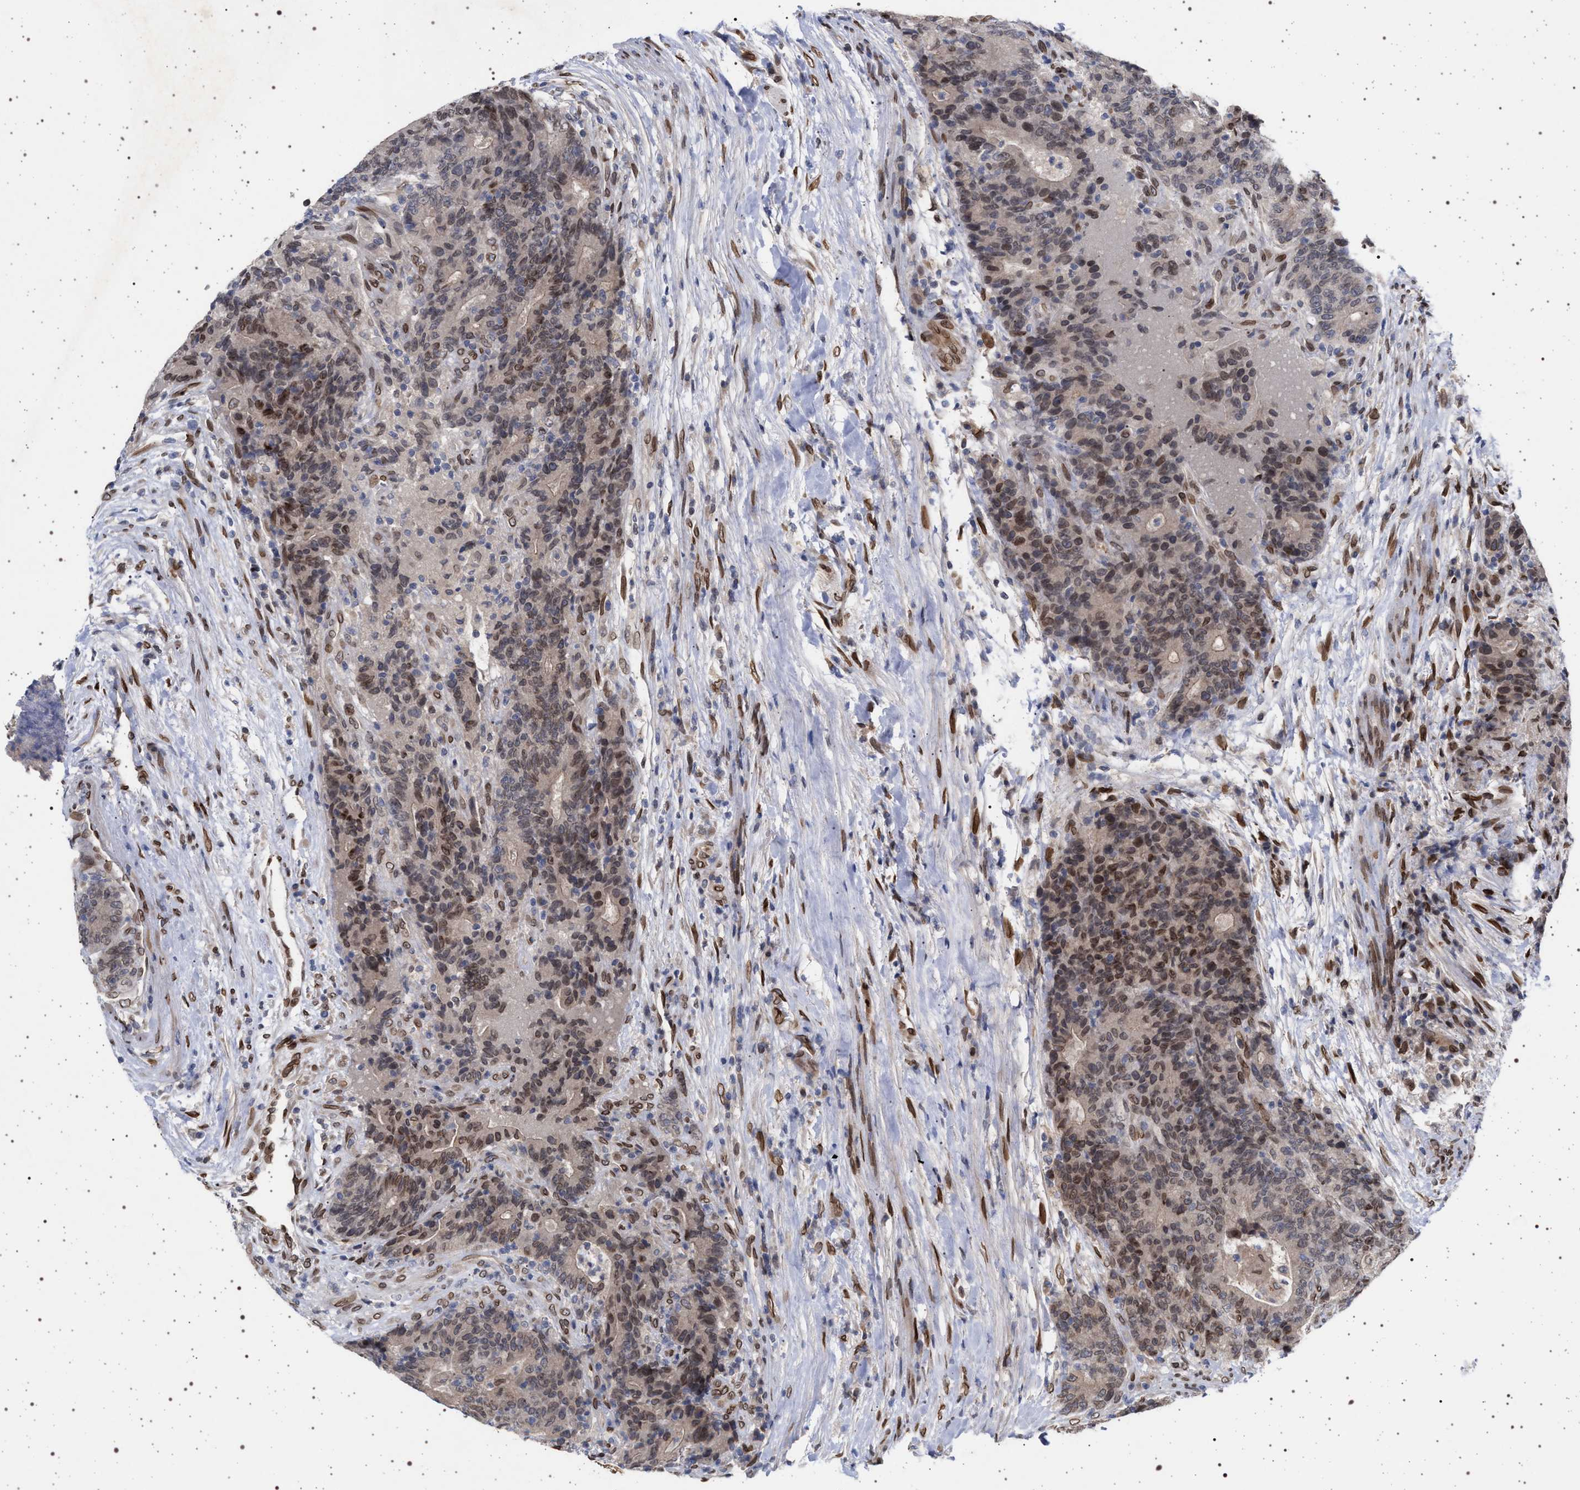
{"staining": {"intensity": "moderate", "quantity": "<25%", "location": "cytoplasmic/membranous,nuclear"}, "tissue": "colorectal cancer", "cell_type": "Tumor cells", "image_type": "cancer", "snomed": [{"axis": "morphology", "description": "Normal tissue, NOS"}, {"axis": "morphology", "description": "Adenocarcinoma, NOS"}, {"axis": "topography", "description": "Colon"}], "caption": "Colorectal adenocarcinoma tissue displays moderate cytoplasmic/membranous and nuclear positivity in approximately <25% of tumor cells", "gene": "ING2", "patient": {"sex": "female", "age": 75}}